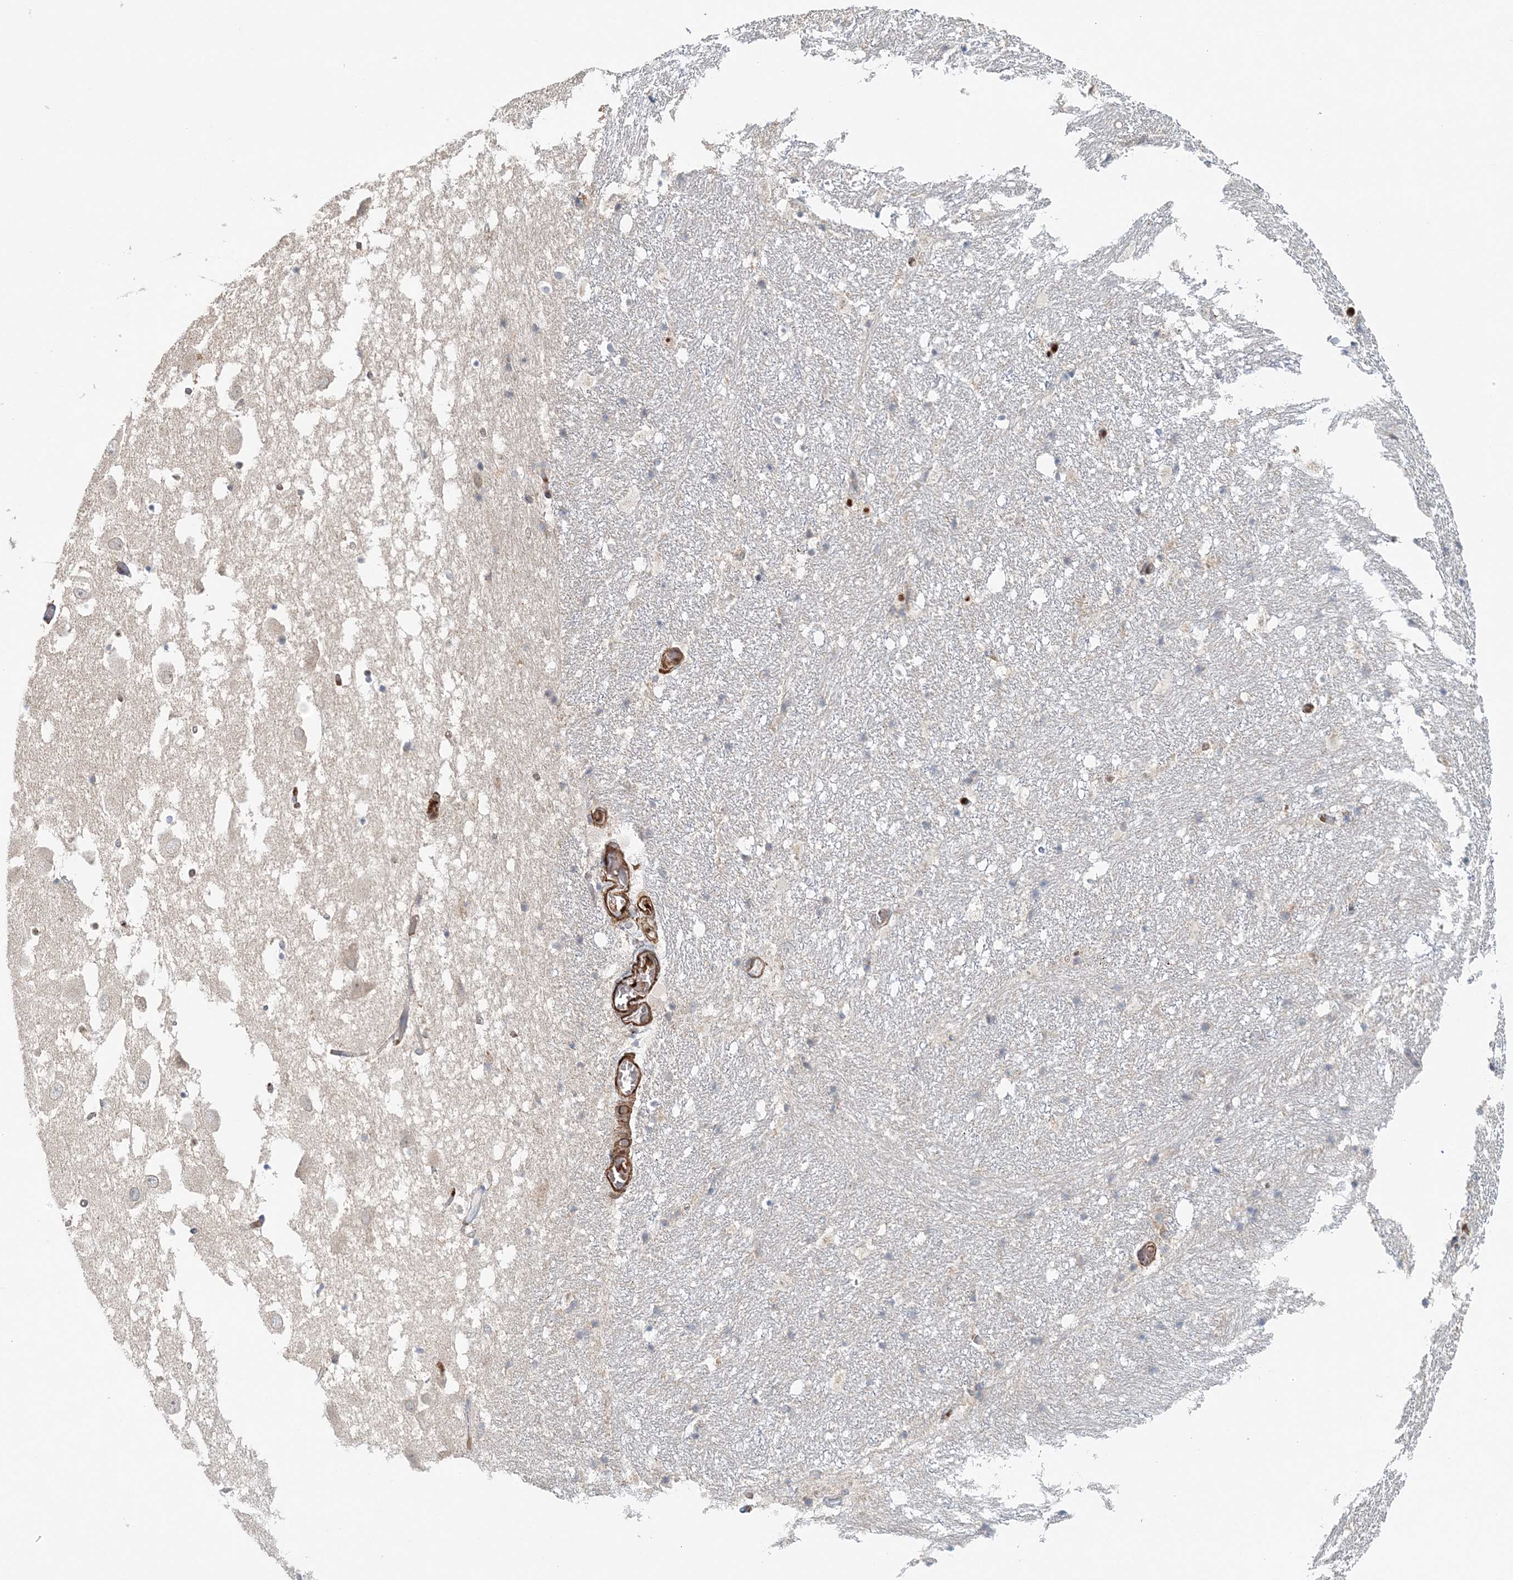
{"staining": {"intensity": "negative", "quantity": "none", "location": "none"}, "tissue": "hippocampus", "cell_type": "Glial cells", "image_type": "normal", "snomed": [{"axis": "morphology", "description": "Normal tissue, NOS"}, {"axis": "topography", "description": "Hippocampus"}], "caption": "A high-resolution image shows IHC staining of benign hippocampus, which shows no significant expression in glial cells. Nuclei are stained in blue.", "gene": "TTI1", "patient": {"sex": "female", "age": 52}}